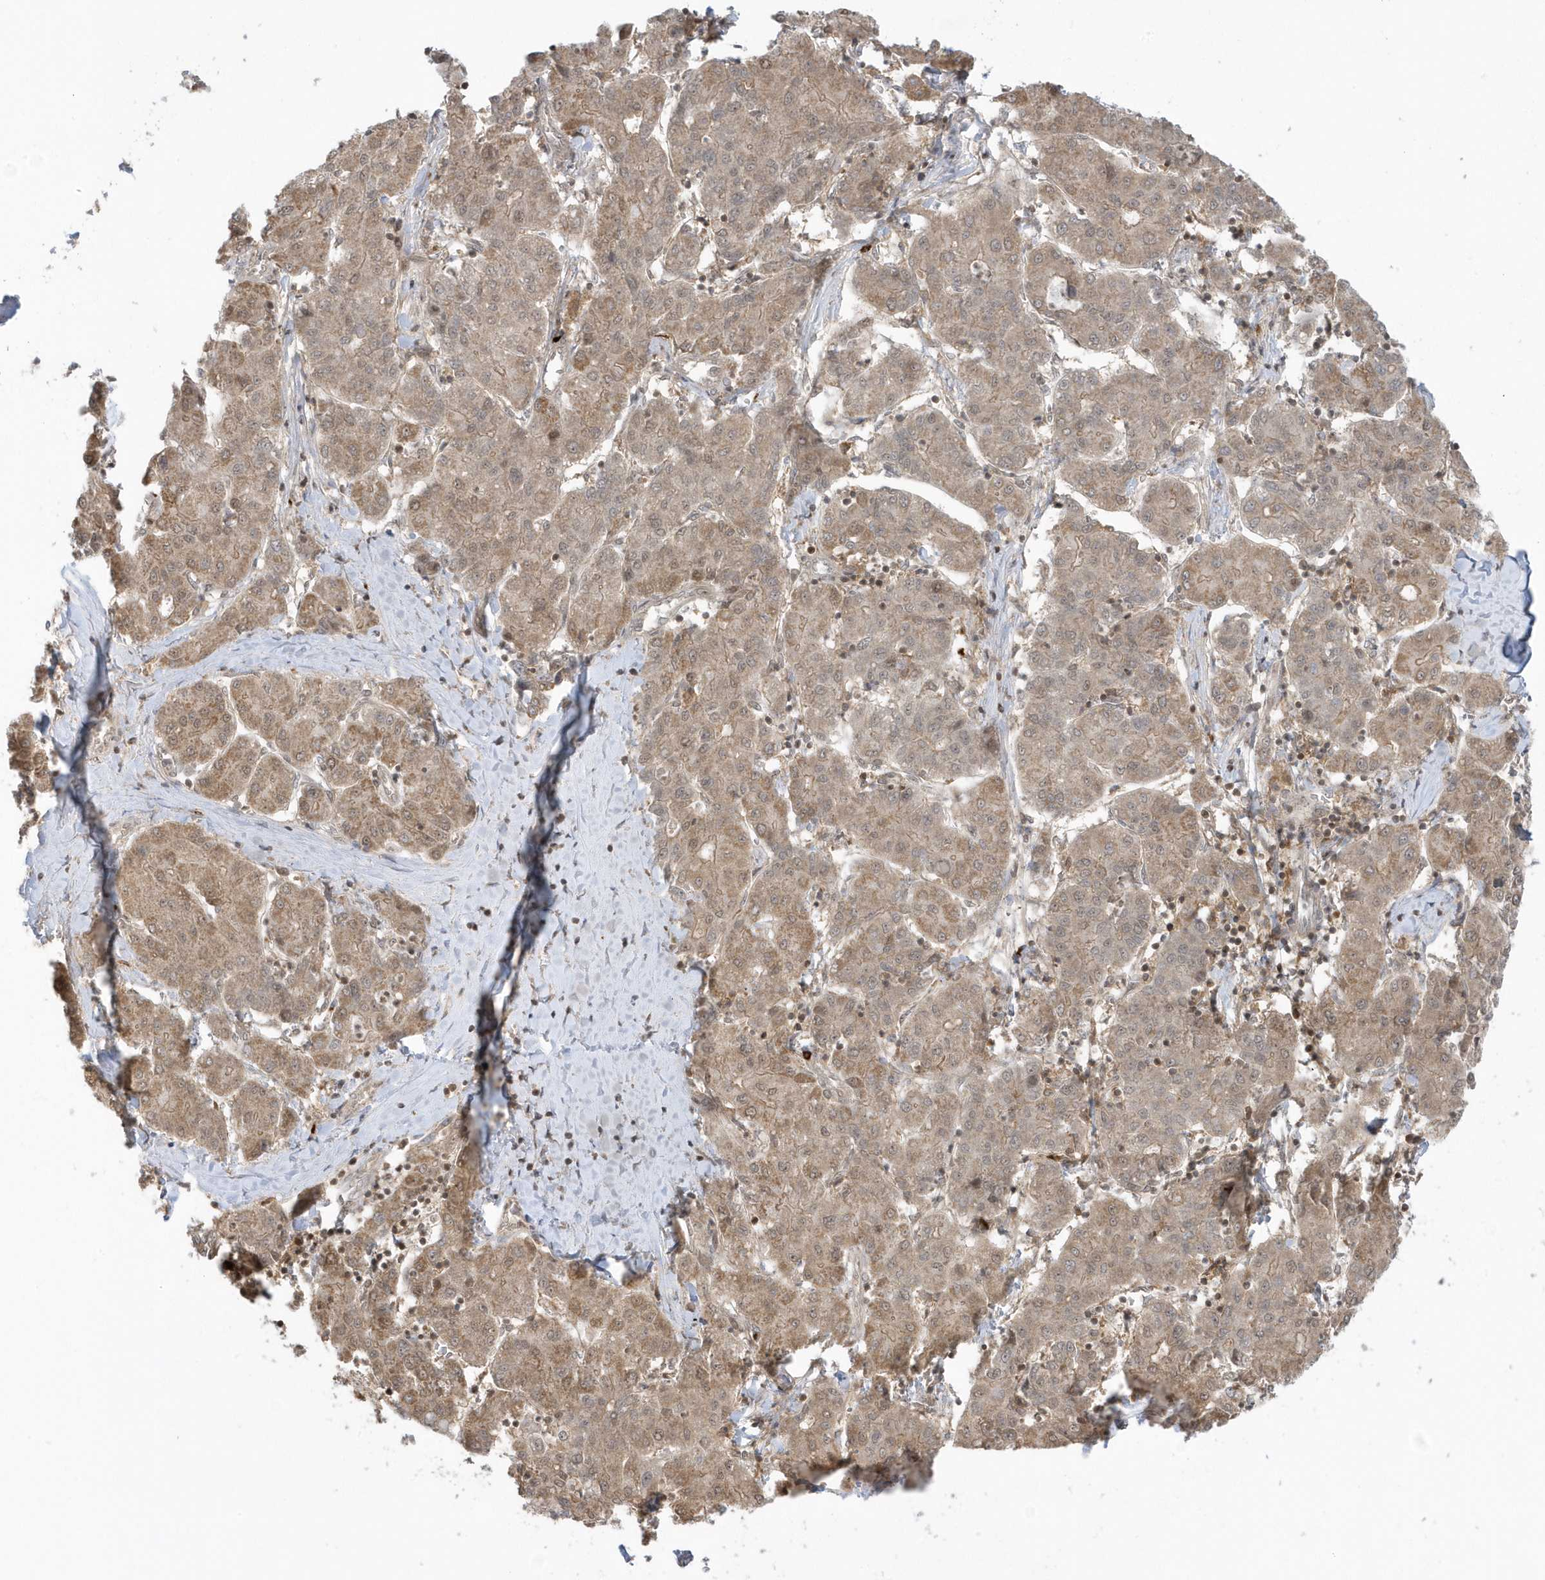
{"staining": {"intensity": "weak", "quantity": ">75%", "location": "cytoplasmic/membranous,nuclear"}, "tissue": "liver cancer", "cell_type": "Tumor cells", "image_type": "cancer", "snomed": [{"axis": "morphology", "description": "Carcinoma, Hepatocellular, NOS"}, {"axis": "topography", "description": "Liver"}], "caption": "Liver cancer was stained to show a protein in brown. There is low levels of weak cytoplasmic/membranous and nuclear expression in approximately >75% of tumor cells.", "gene": "PPP1R7", "patient": {"sex": "male", "age": 65}}